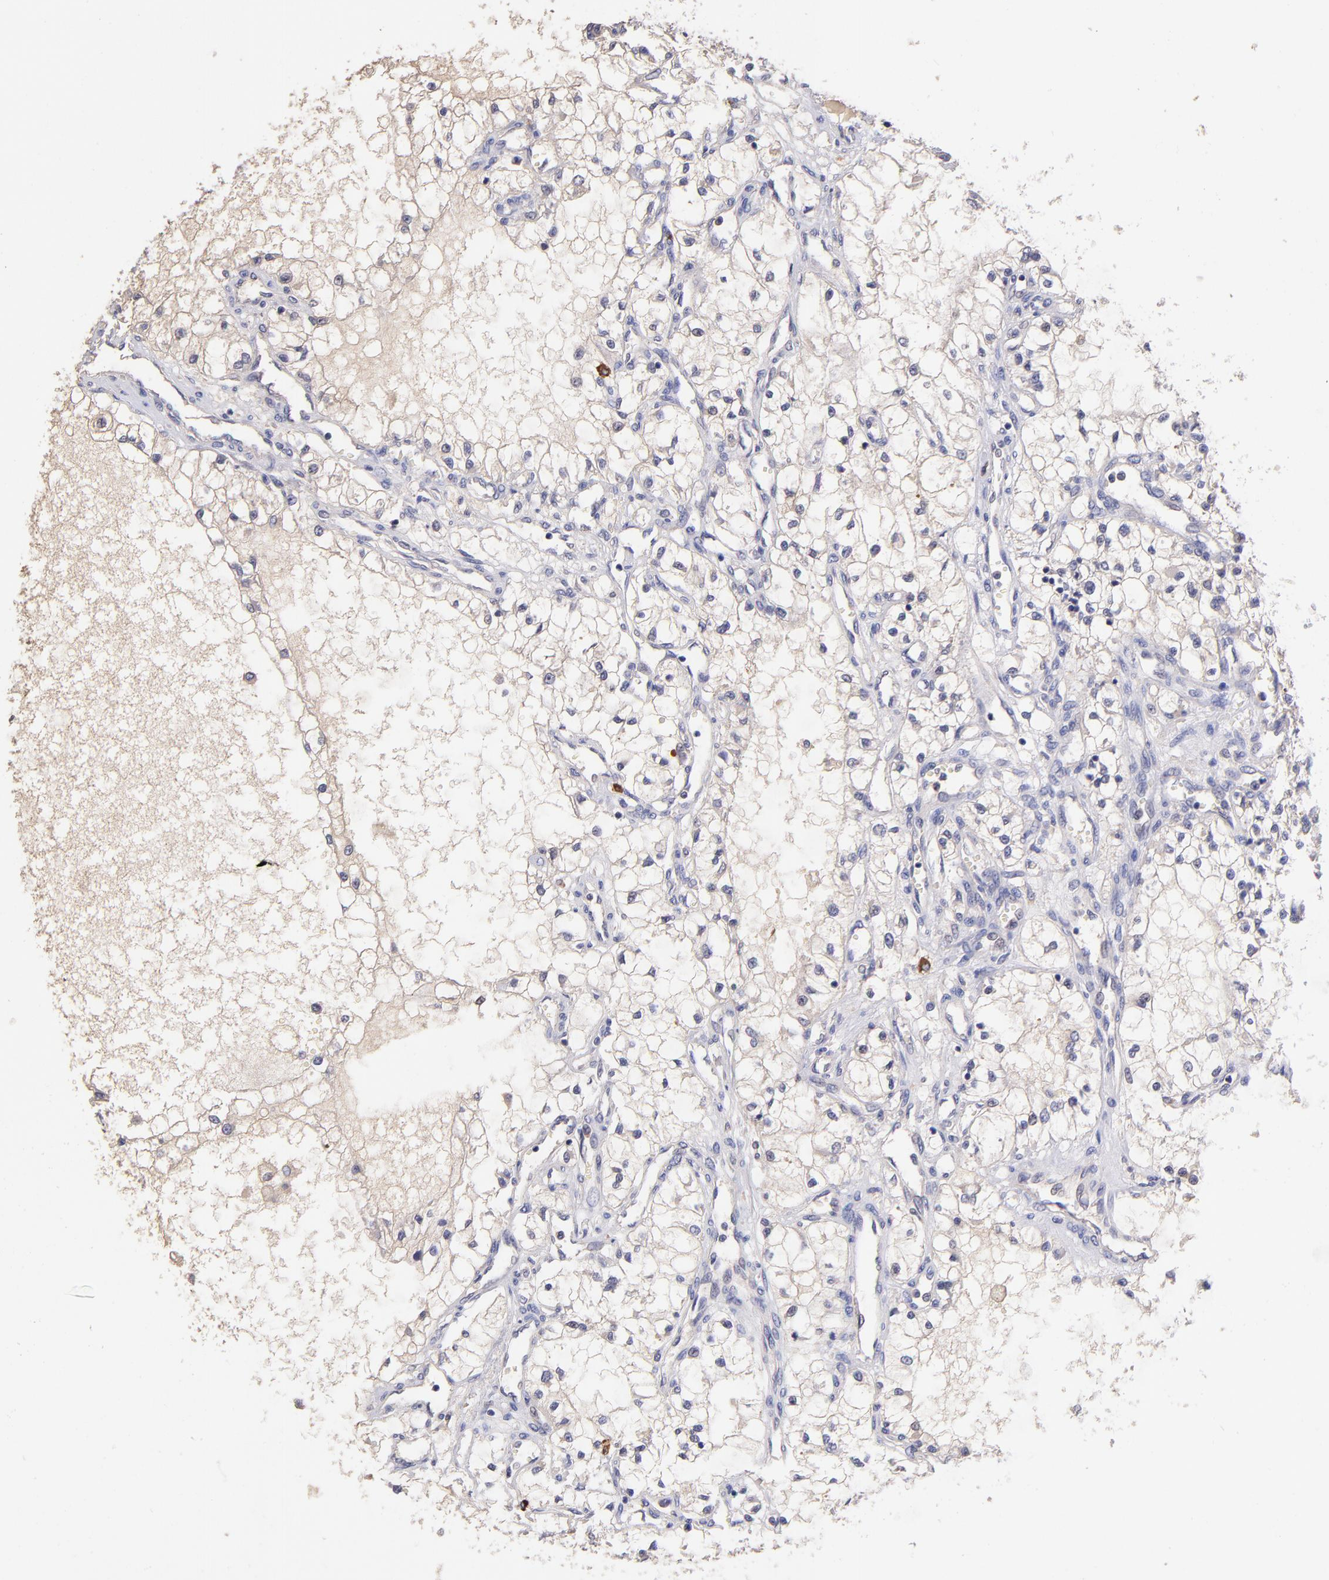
{"staining": {"intensity": "negative", "quantity": "none", "location": "none"}, "tissue": "renal cancer", "cell_type": "Tumor cells", "image_type": "cancer", "snomed": [{"axis": "morphology", "description": "Adenocarcinoma, NOS"}, {"axis": "topography", "description": "Kidney"}], "caption": "This histopathology image is of adenocarcinoma (renal) stained with IHC to label a protein in brown with the nuclei are counter-stained blue. There is no expression in tumor cells.", "gene": "RNASEL", "patient": {"sex": "male", "age": 61}}